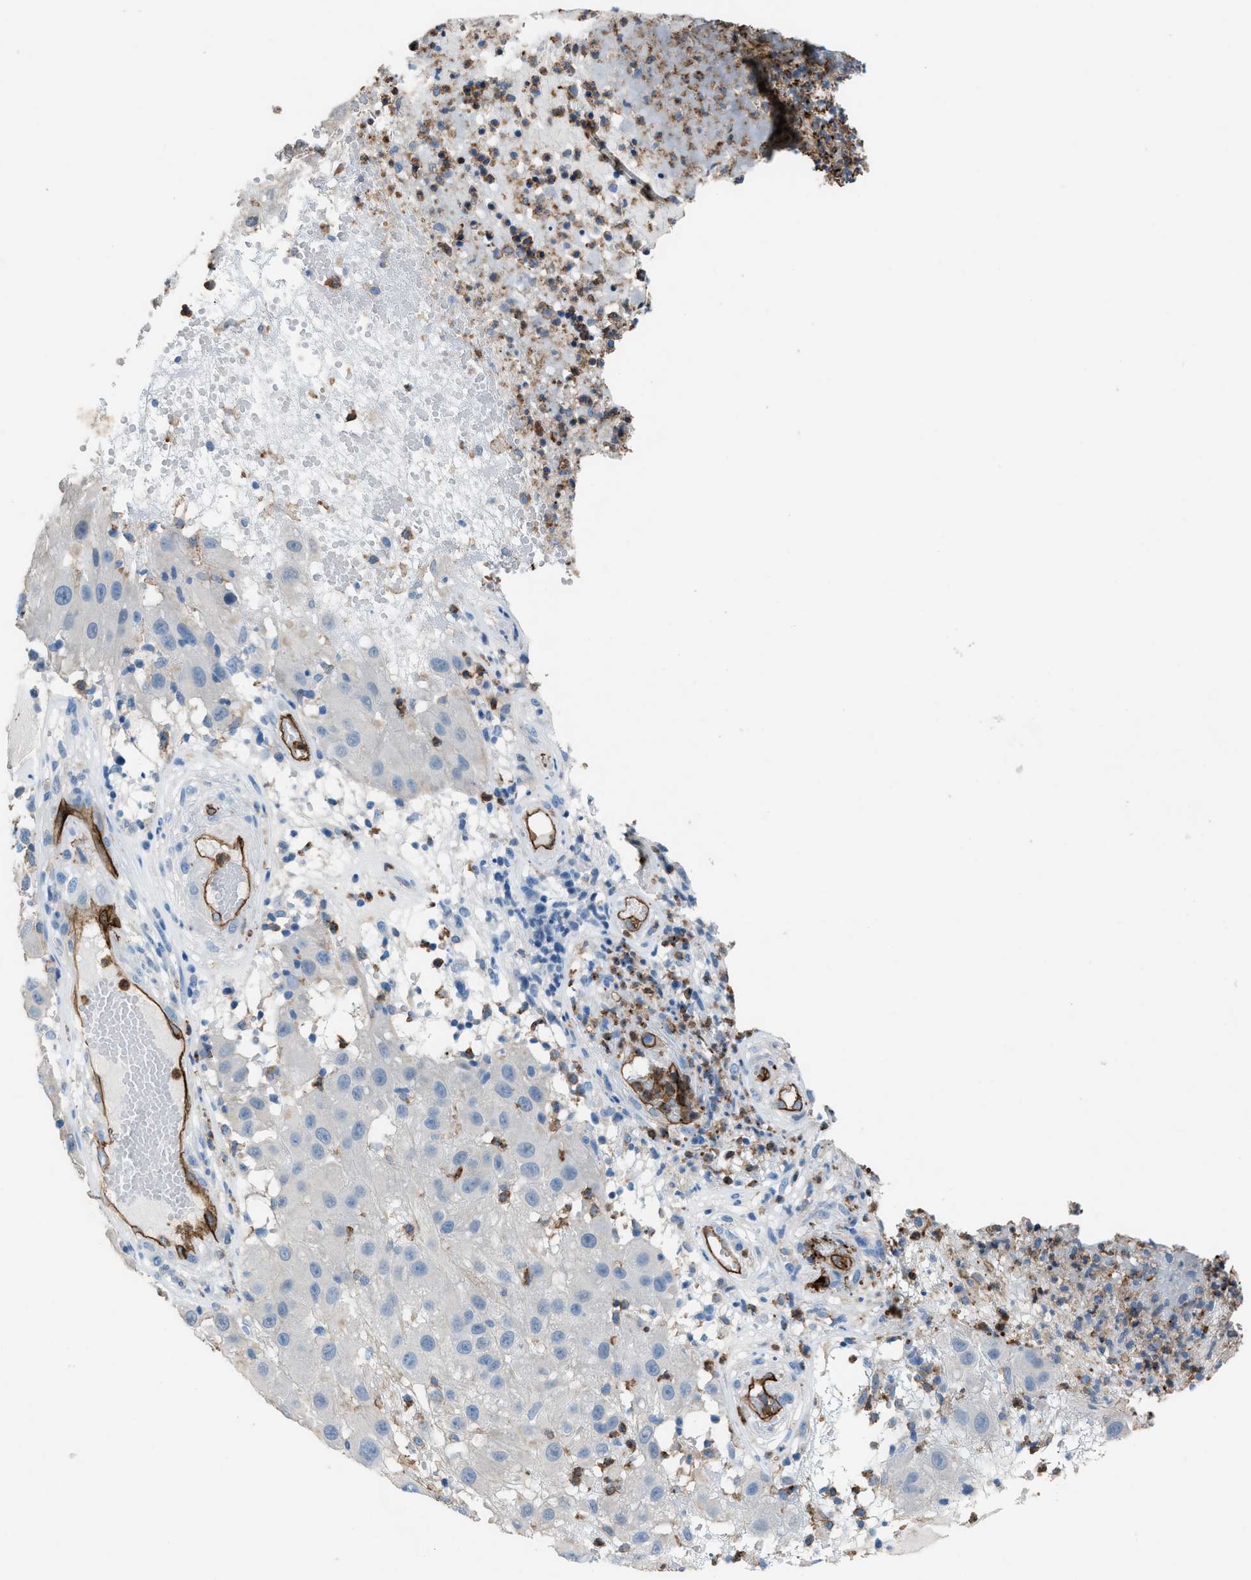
{"staining": {"intensity": "negative", "quantity": "none", "location": "none"}, "tissue": "melanoma", "cell_type": "Tumor cells", "image_type": "cancer", "snomed": [{"axis": "morphology", "description": "Malignant melanoma, NOS"}, {"axis": "topography", "description": "Skin"}], "caption": "Immunohistochemistry image of melanoma stained for a protein (brown), which reveals no expression in tumor cells.", "gene": "DYSF", "patient": {"sex": "female", "age": 81}}